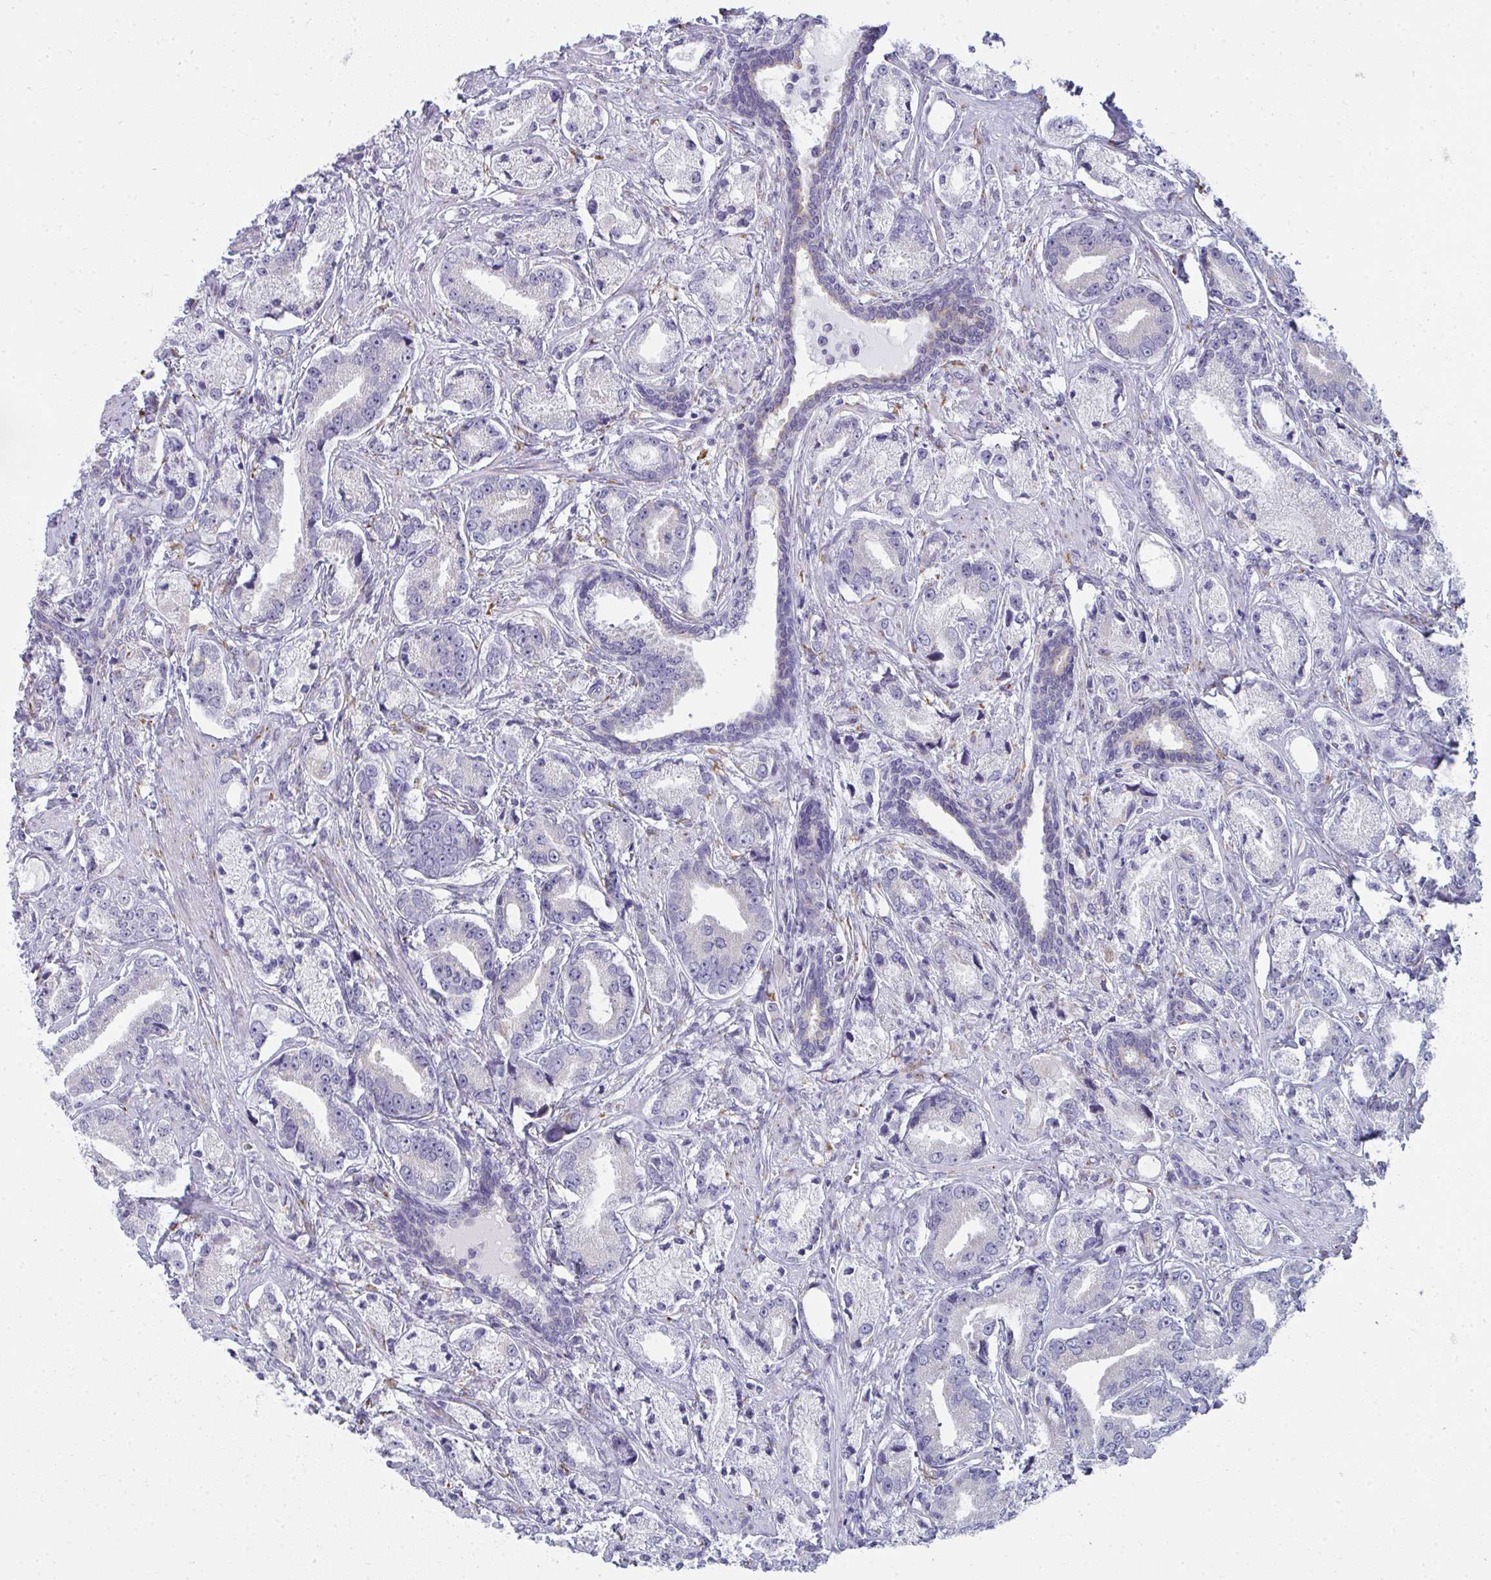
{"staining": {"intensity": "negative", "quantity": "none", "location": "none"}, "tissue": "prostate cancer", "cell_type": "Tumor cells", "image_type": "cancer", "snomed": [{"axis": "morphology", "description": "Adenocarcinoma, High grade"}, {"axis": "topography", "description": "Prostate and seminal vesicle, NOS"}], "caption": "A micrograph of high-grade adenocarcinoma (prostate) stained for a protein exhibits no brown staining in tumor cells. (DAB (3,3'-diaminobenzidine) immunohistochemistry (IHC) with hematoxylin counter stain).", "gene": "SHROOM1", "patient": {"sex": "male", "age": 61}}